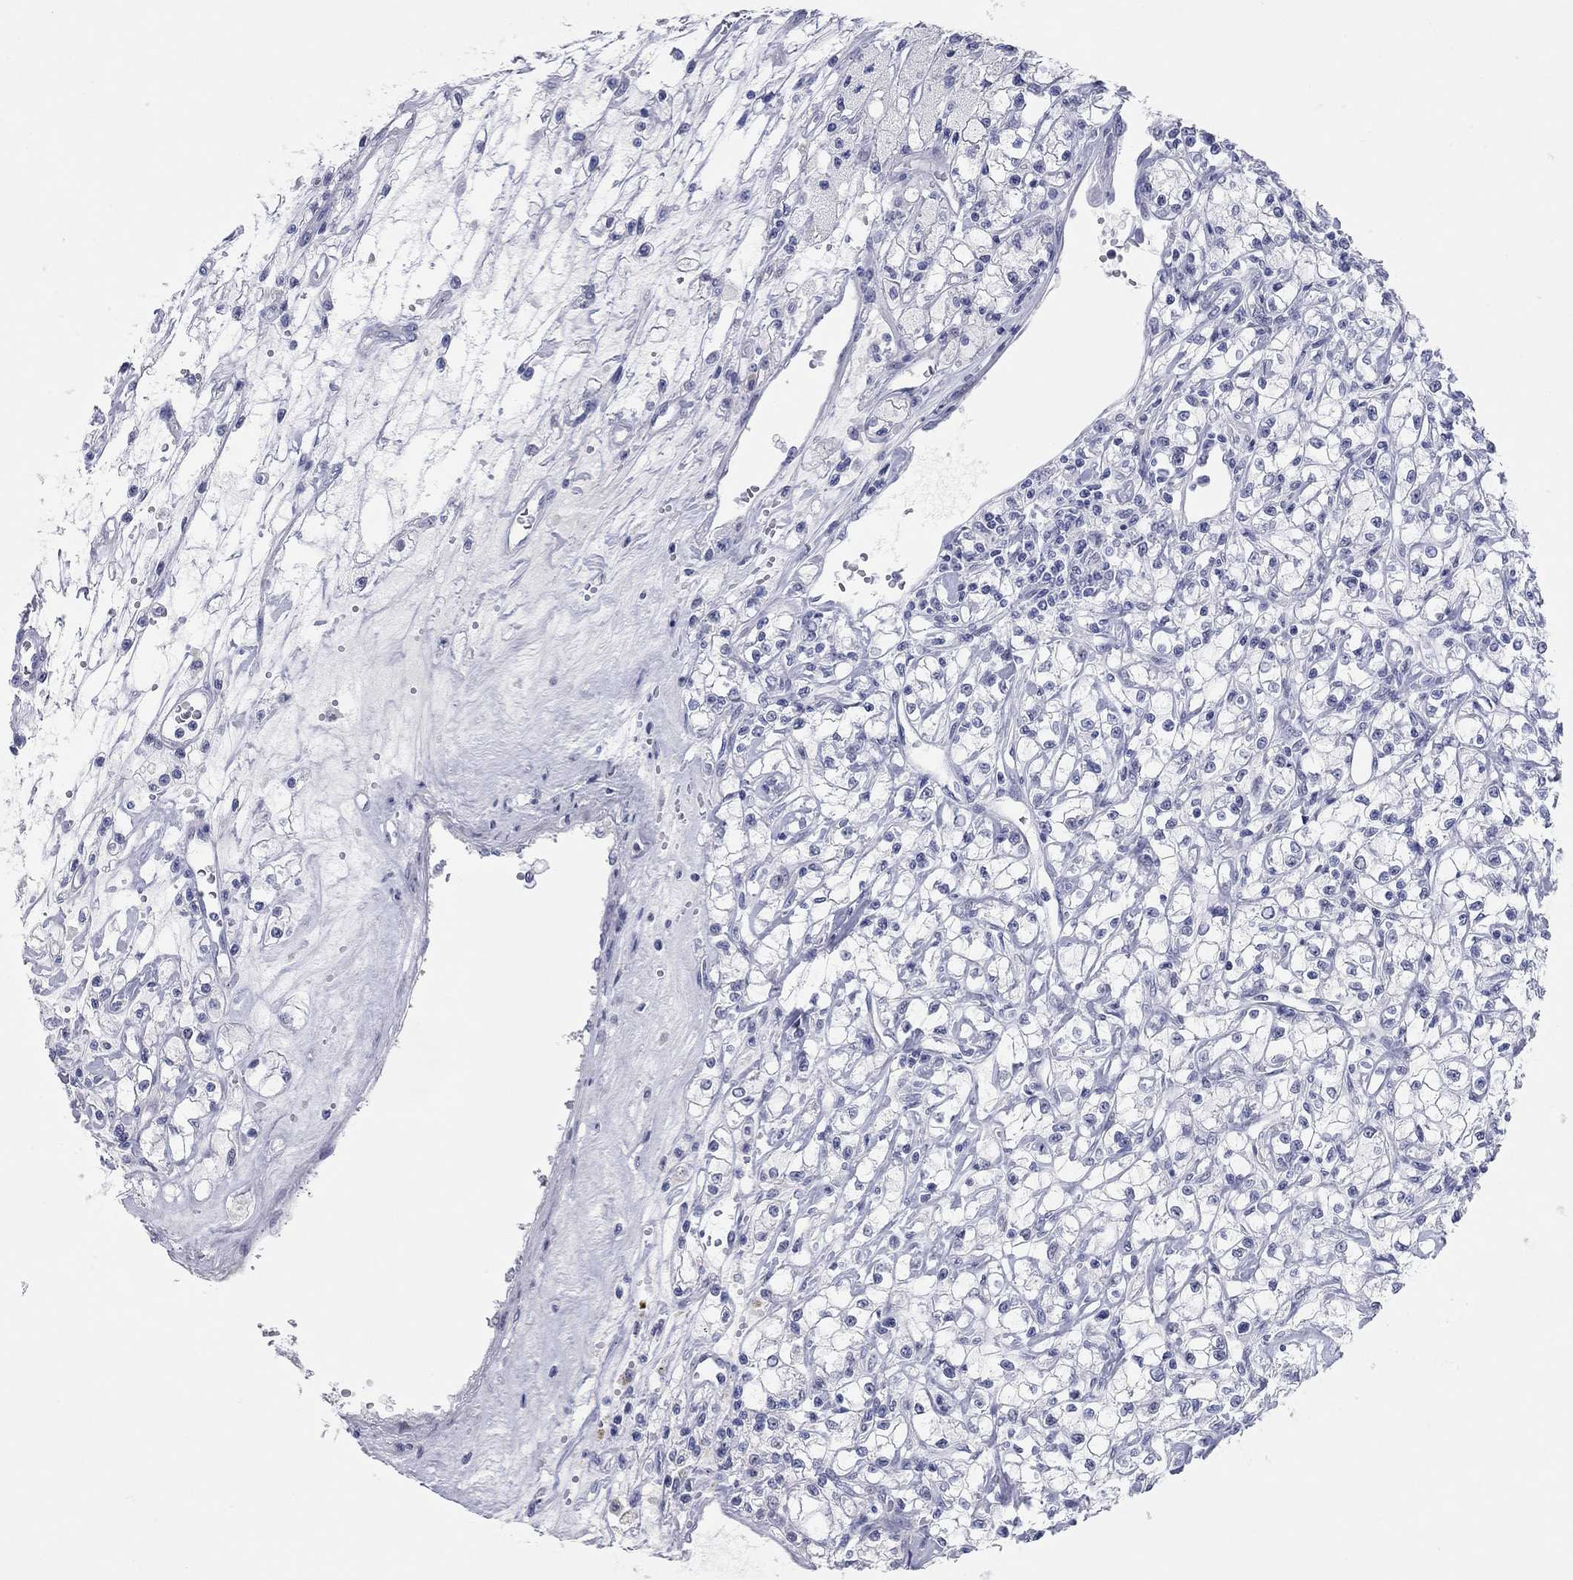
{"staining": {"intensity": "negative", "quantity": "none", "location": "none"}, "tissue": "renal cancer", "cell_type": "Tumor cells", "image_type": "cancer", "snomed": [{"axis": "morphology", "description": "Adenocarcinoma, NOS"}, {"axis": "topography", "description": "Kidney"}], "caption": "The image displays no staining of tumor cells in renal adenocarcinoma. Brightfield microscopy of immunohistochemistry stained with DAB (3,3'-diaminobenzidine) (brown) and hematoxylin (blue), captured at high magnification.", "gene": "WASF3", "patient": {"sex": "female", "age": 59}}